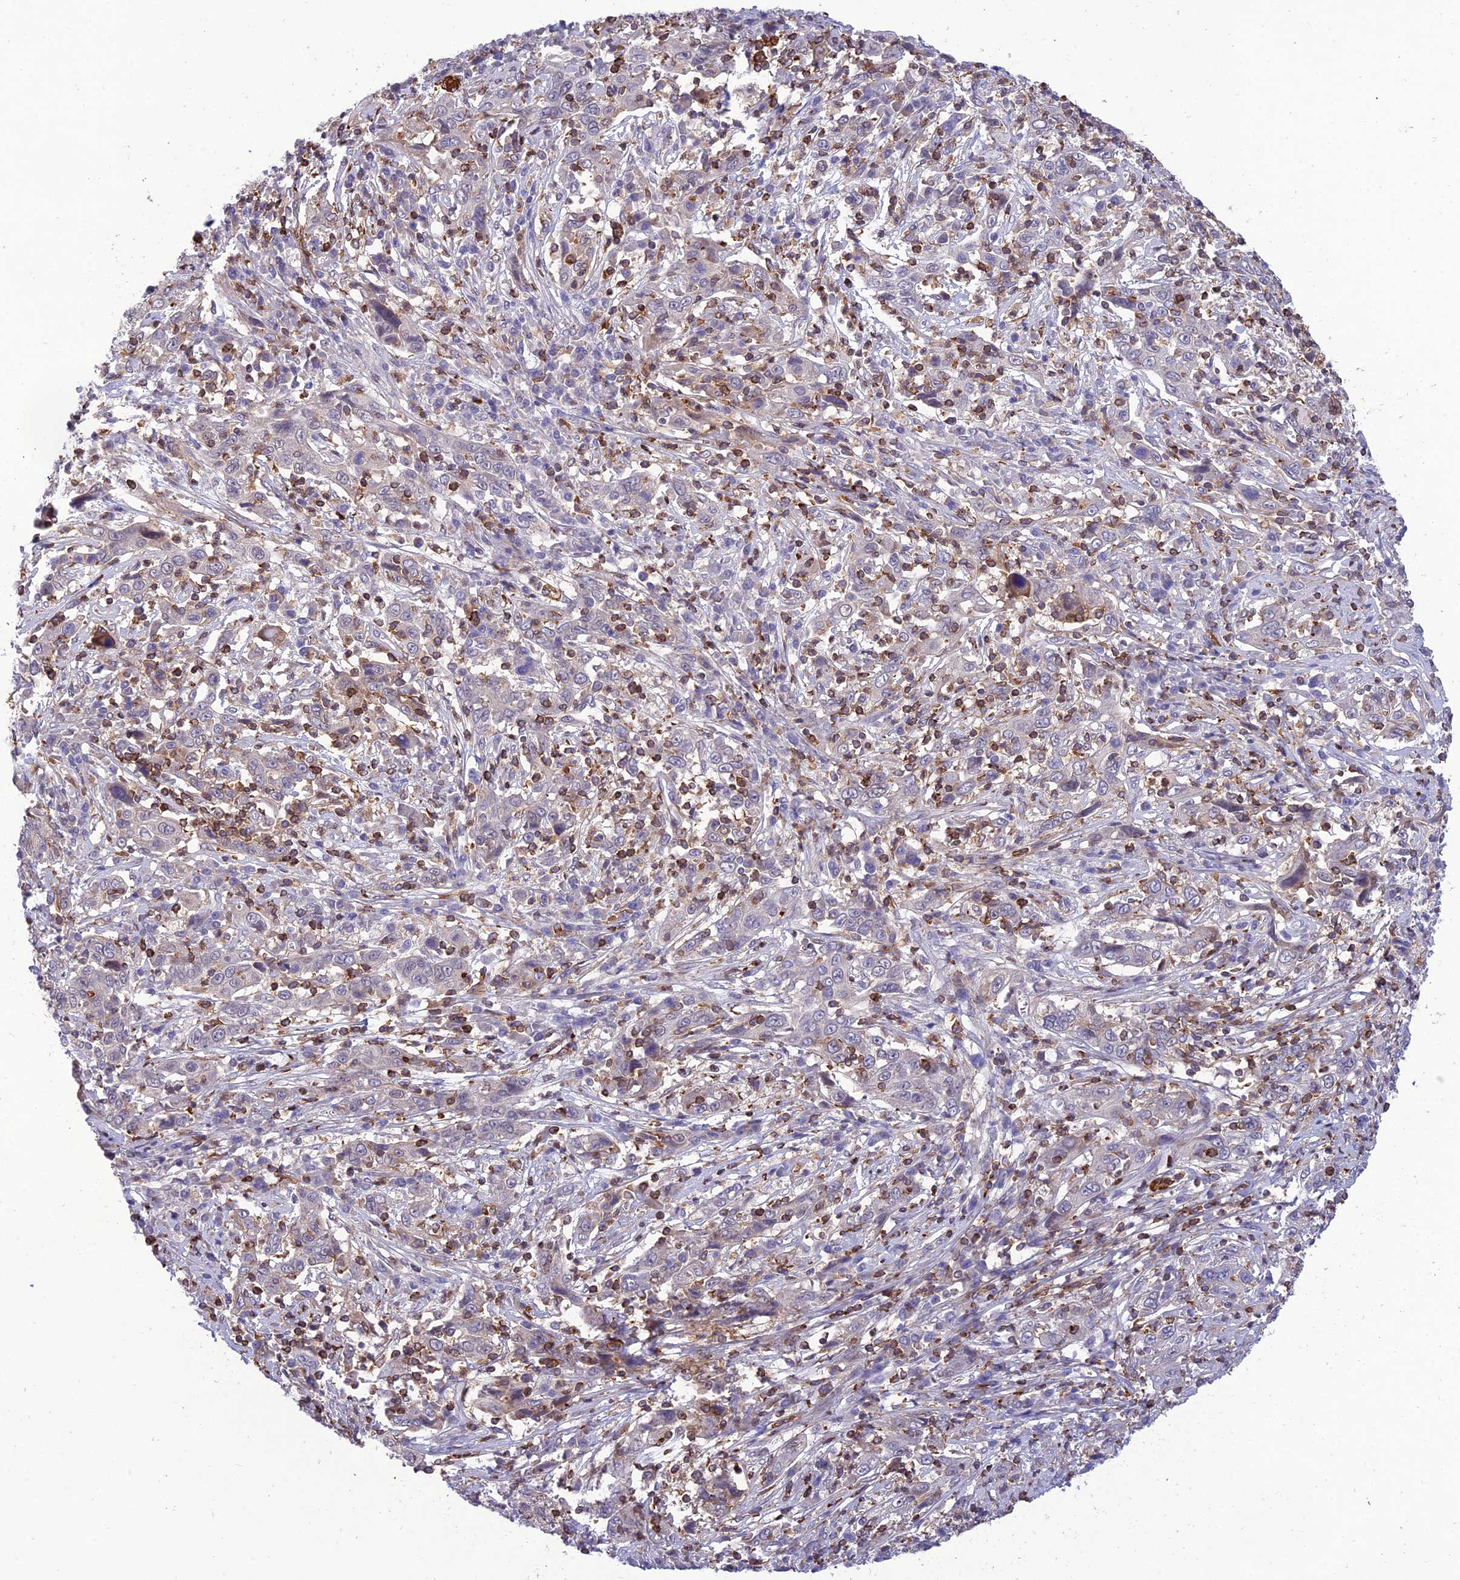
{"staining": {"intensity": "negative", "quantity": "none", "location": "none"}, "tissue": "cervical cancer", "cell_type": "Tumor cells", "image_type": "cancer", "snomed": [{"axis": "morphology", "description": "Squamous cell carcinoma, NOS"}, {"axis": "topography", "description": "Cervix"}], "caption": "Photomicrograph shows no significant protein expression in tumor cells of squamous cell carcinoma (cervical). (Brightfield microscopy of DAB (3,3'-diaminobenzidine) immunohistochemistry at high magnification).", "gene": "FAM76A", "patient": {"sex": "female", "age": 46}}